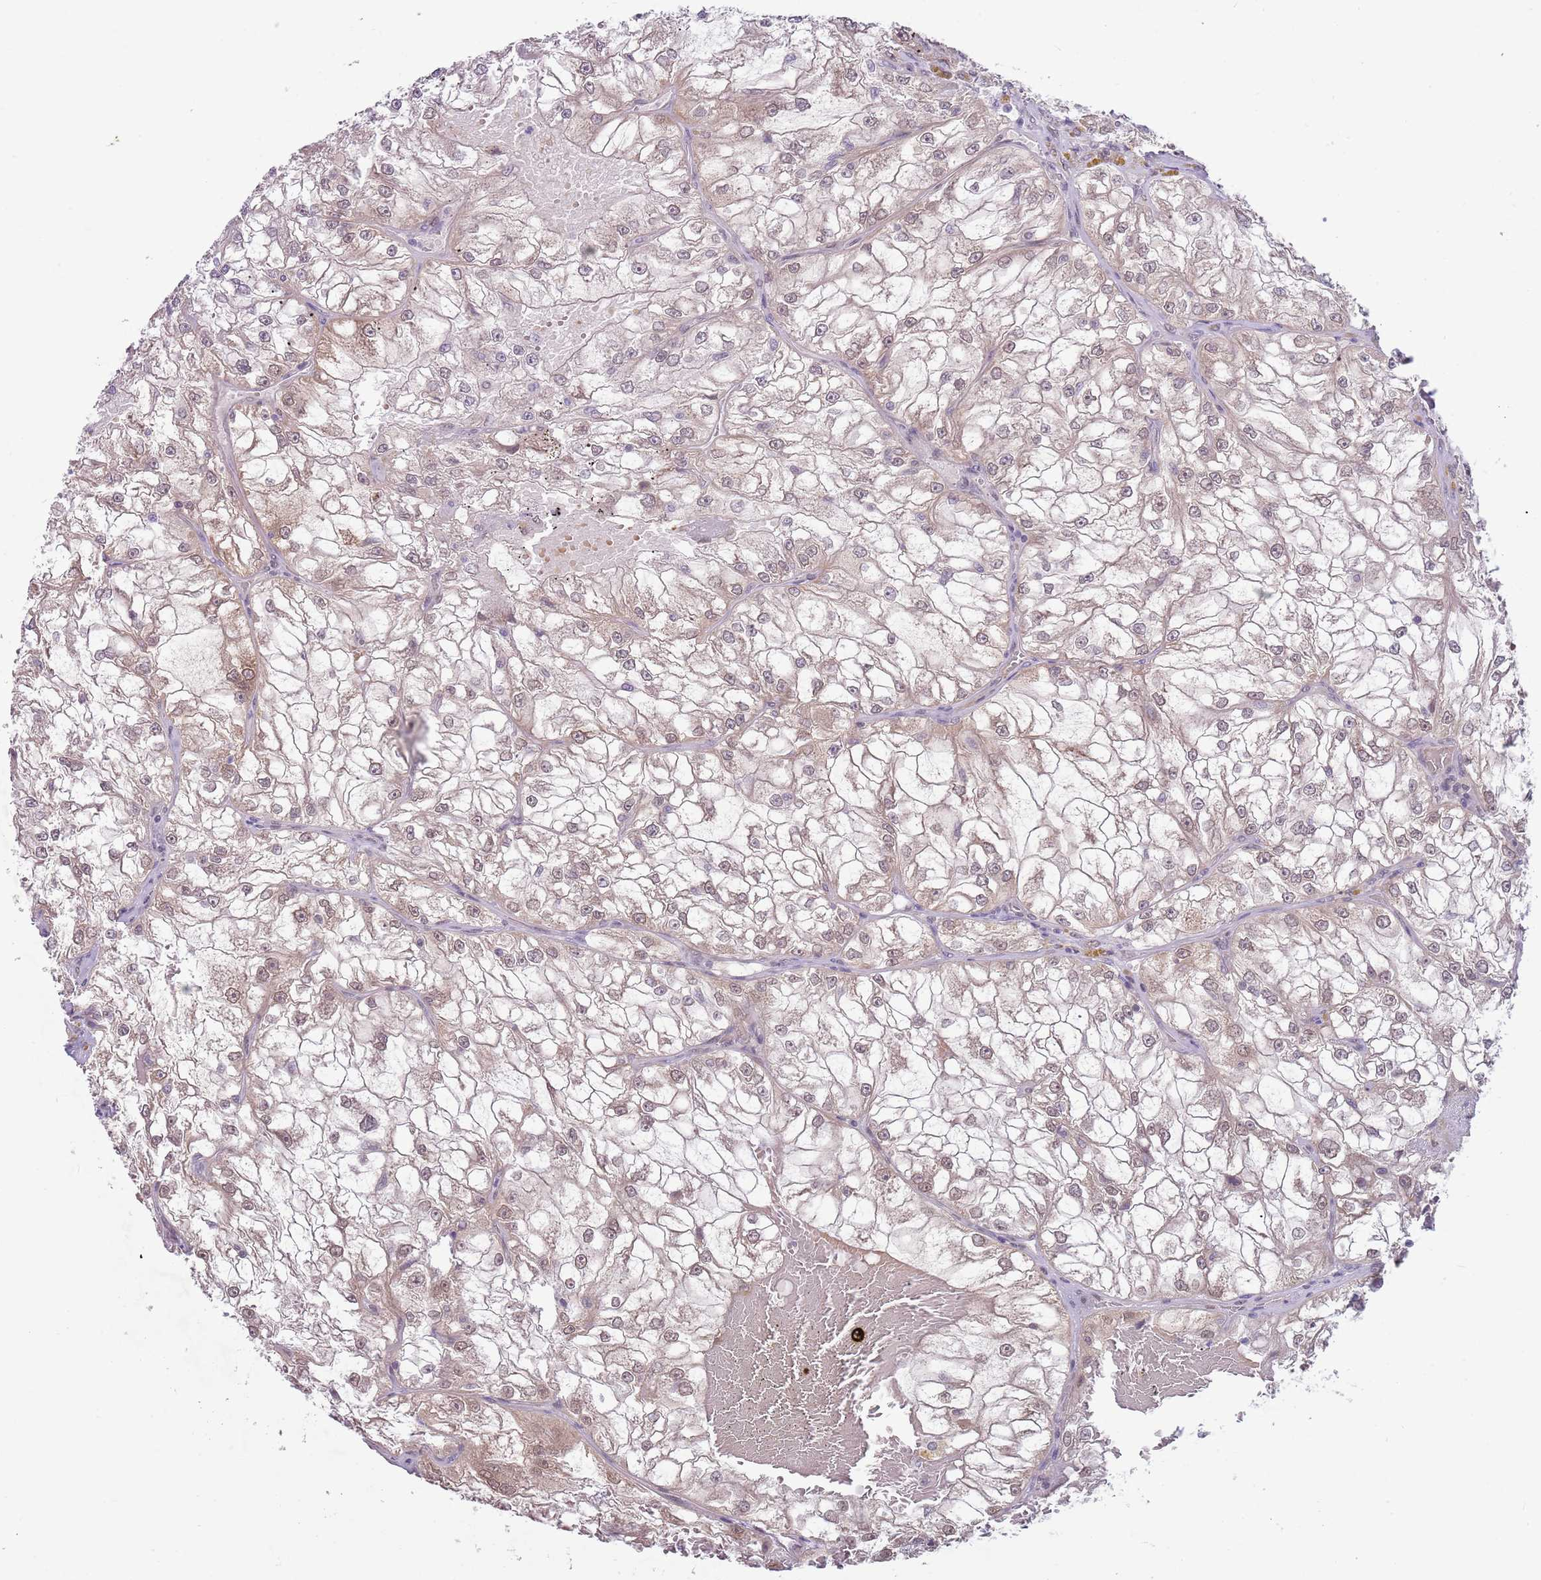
{"staining": {"intensity": "weak", "quantity": "<25%", "location": "nuclear"}, "tissue": "renal cancer", "cell_type": "Tumor cells", "image_type": "cancer", "snomed": [{"axis": "morphology", "description": "Adenocarcinoma, NOS"}, {"axis": "topography", "description": "Kidney"}], "caption": "Tumor cells show no significant expression in renal cancer.", "gene": "TM2D1", "patient": {"sex": "female", "age": 72}}